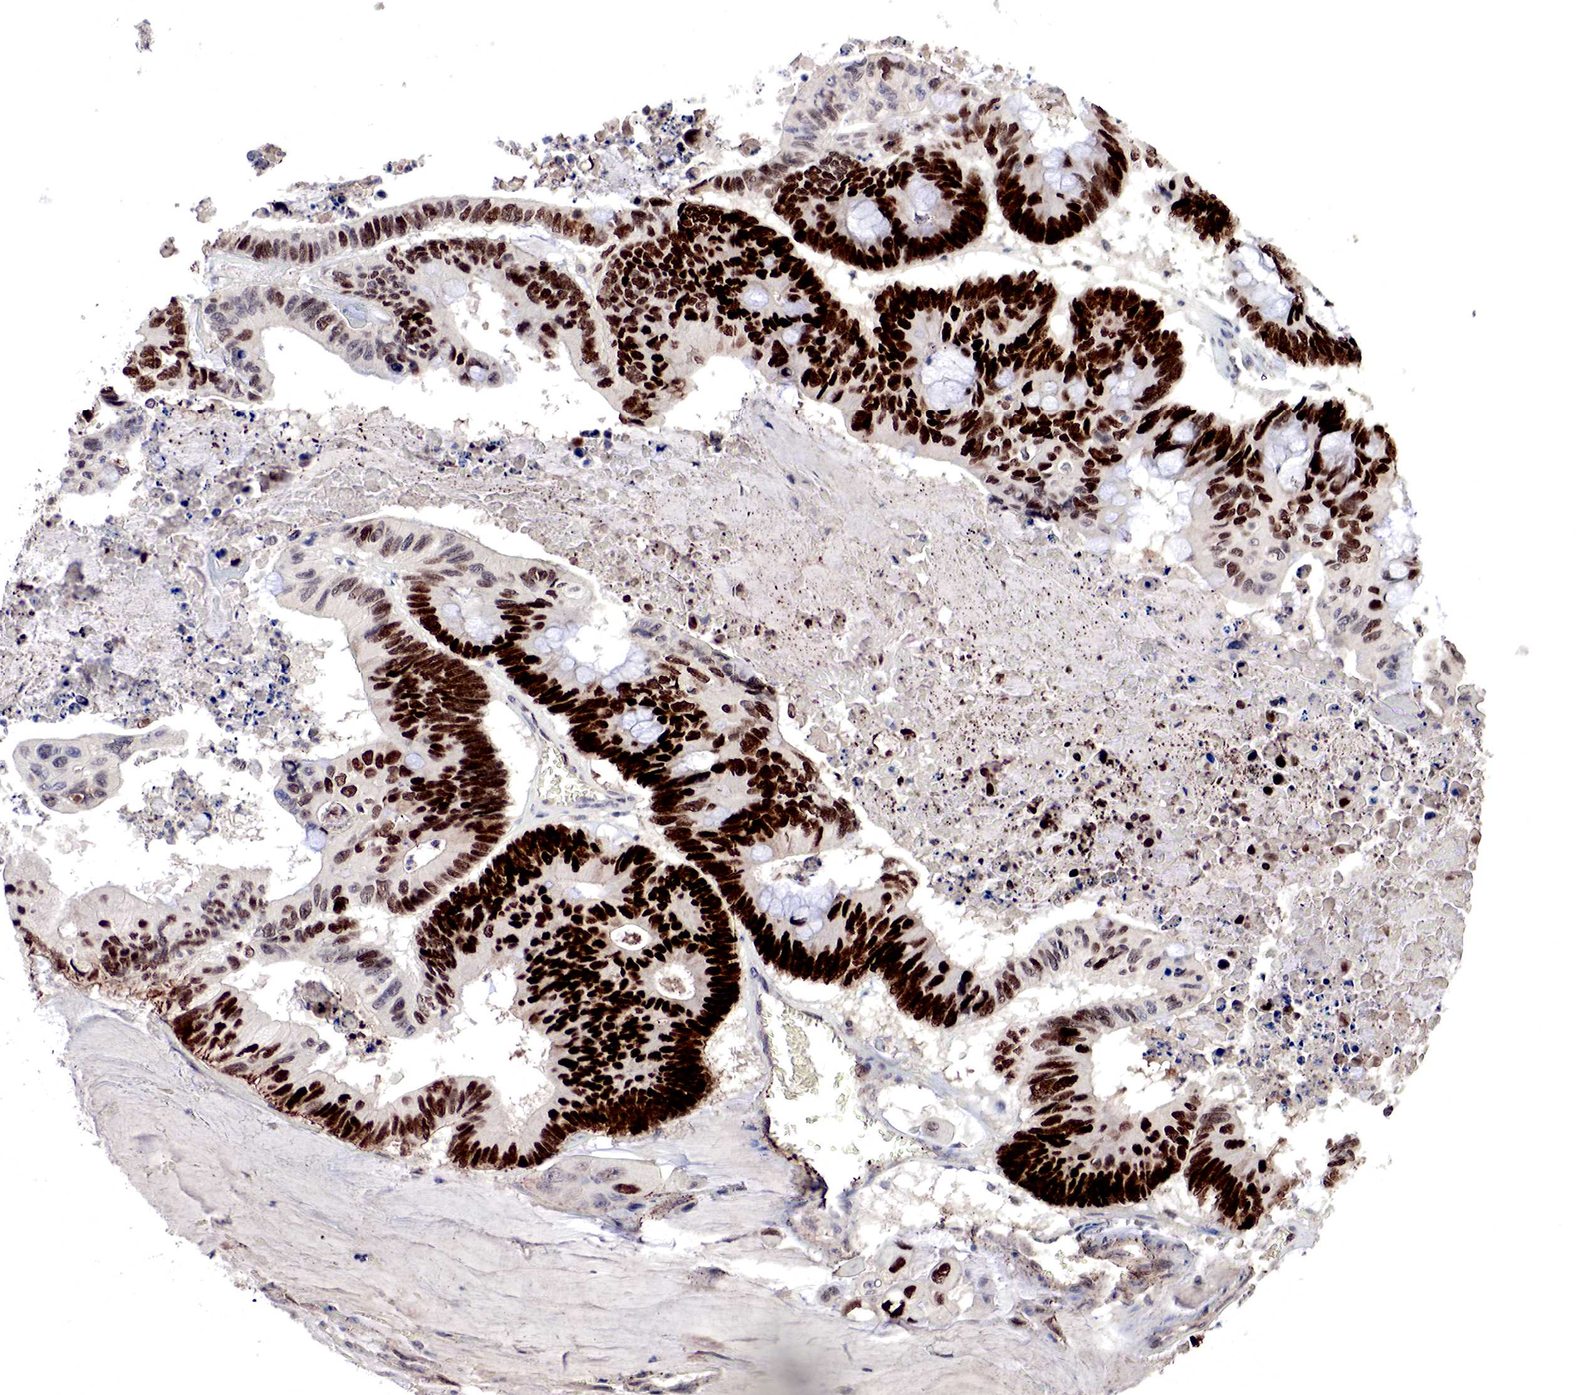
{"staining": {"intensity": "strong", "quantity": ">75%", "location": "nuclear"}, "tissue": "colorectal cancer", "cell_type": "Tumor cells", "image_type": "cancer", "snomed": [{"axis": "morphology", "description": "Adenocarcinoma, NOS"}, {"axis": "topography", "description": "Colon"}], "caption": "IHC of colorectal cancer (adenocarcinoma) reveals high levels of strong nuclear positivity in approximately >75% of tumor cells.", "gene": "DACH2", "patient": {"sex": "male", "age": 65}}